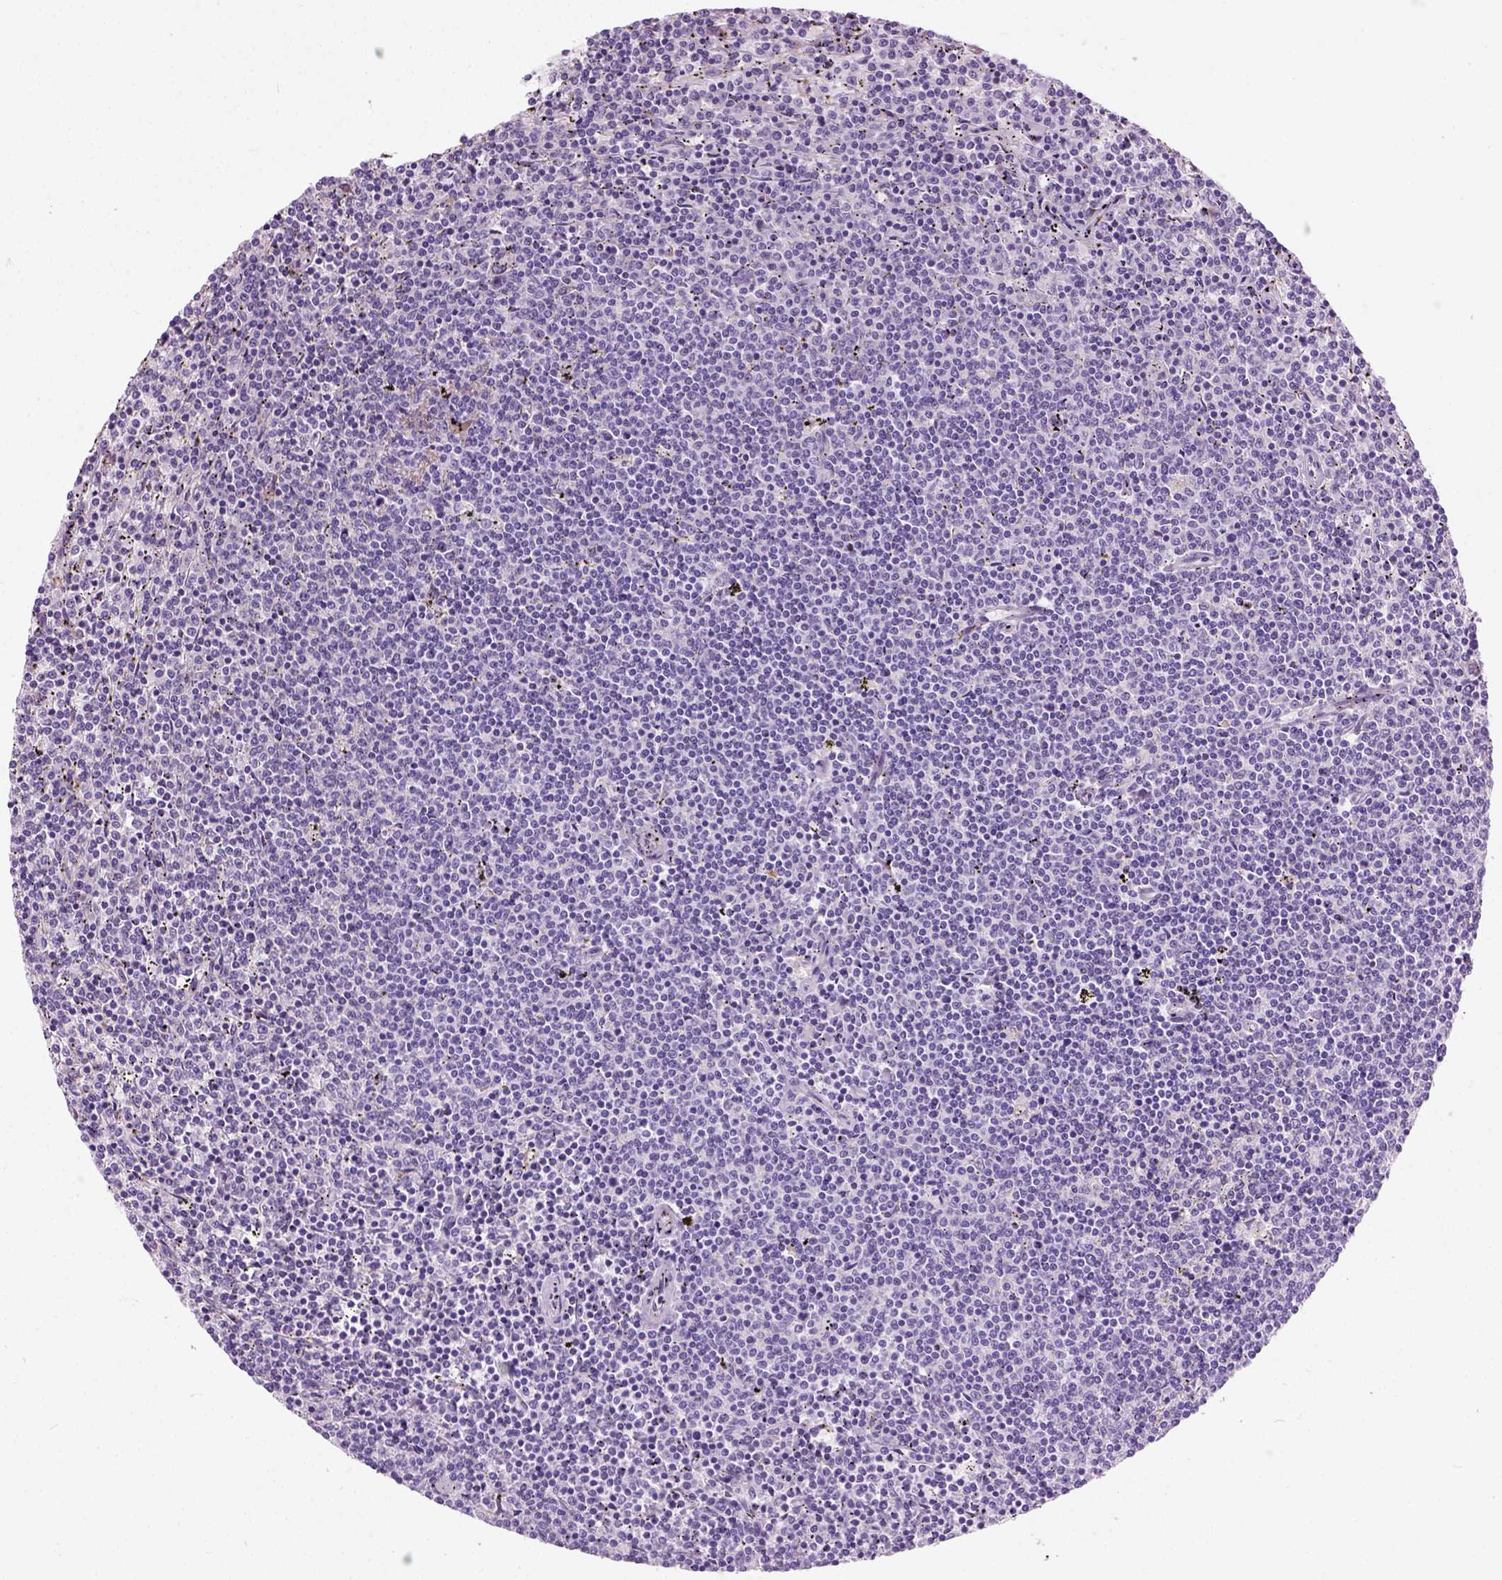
{"staining": {"intensity": "negative", "quantity": "none", "location": "none"}, "tissue": "lymphoma", "cell_type": "Tumor cells", "image_type": "cancer", "snomed": [{"axis": "morphology", "description": "Malignant lymphoma, non-Hodgkin's type, Low grade"}, {"axis": "topography", "description": "Spleen"}], "caption": "Histopathology image shows no protein expression in tumor cells of low-grade malignant lymphoma, non-Hodgkin's type tissue. (DAB (3,3'-diaminobenzidine) IHC with hematoxylin counter stain).", "gene": "TRIM72", "patient": {"sex": "female", "age": 50}}